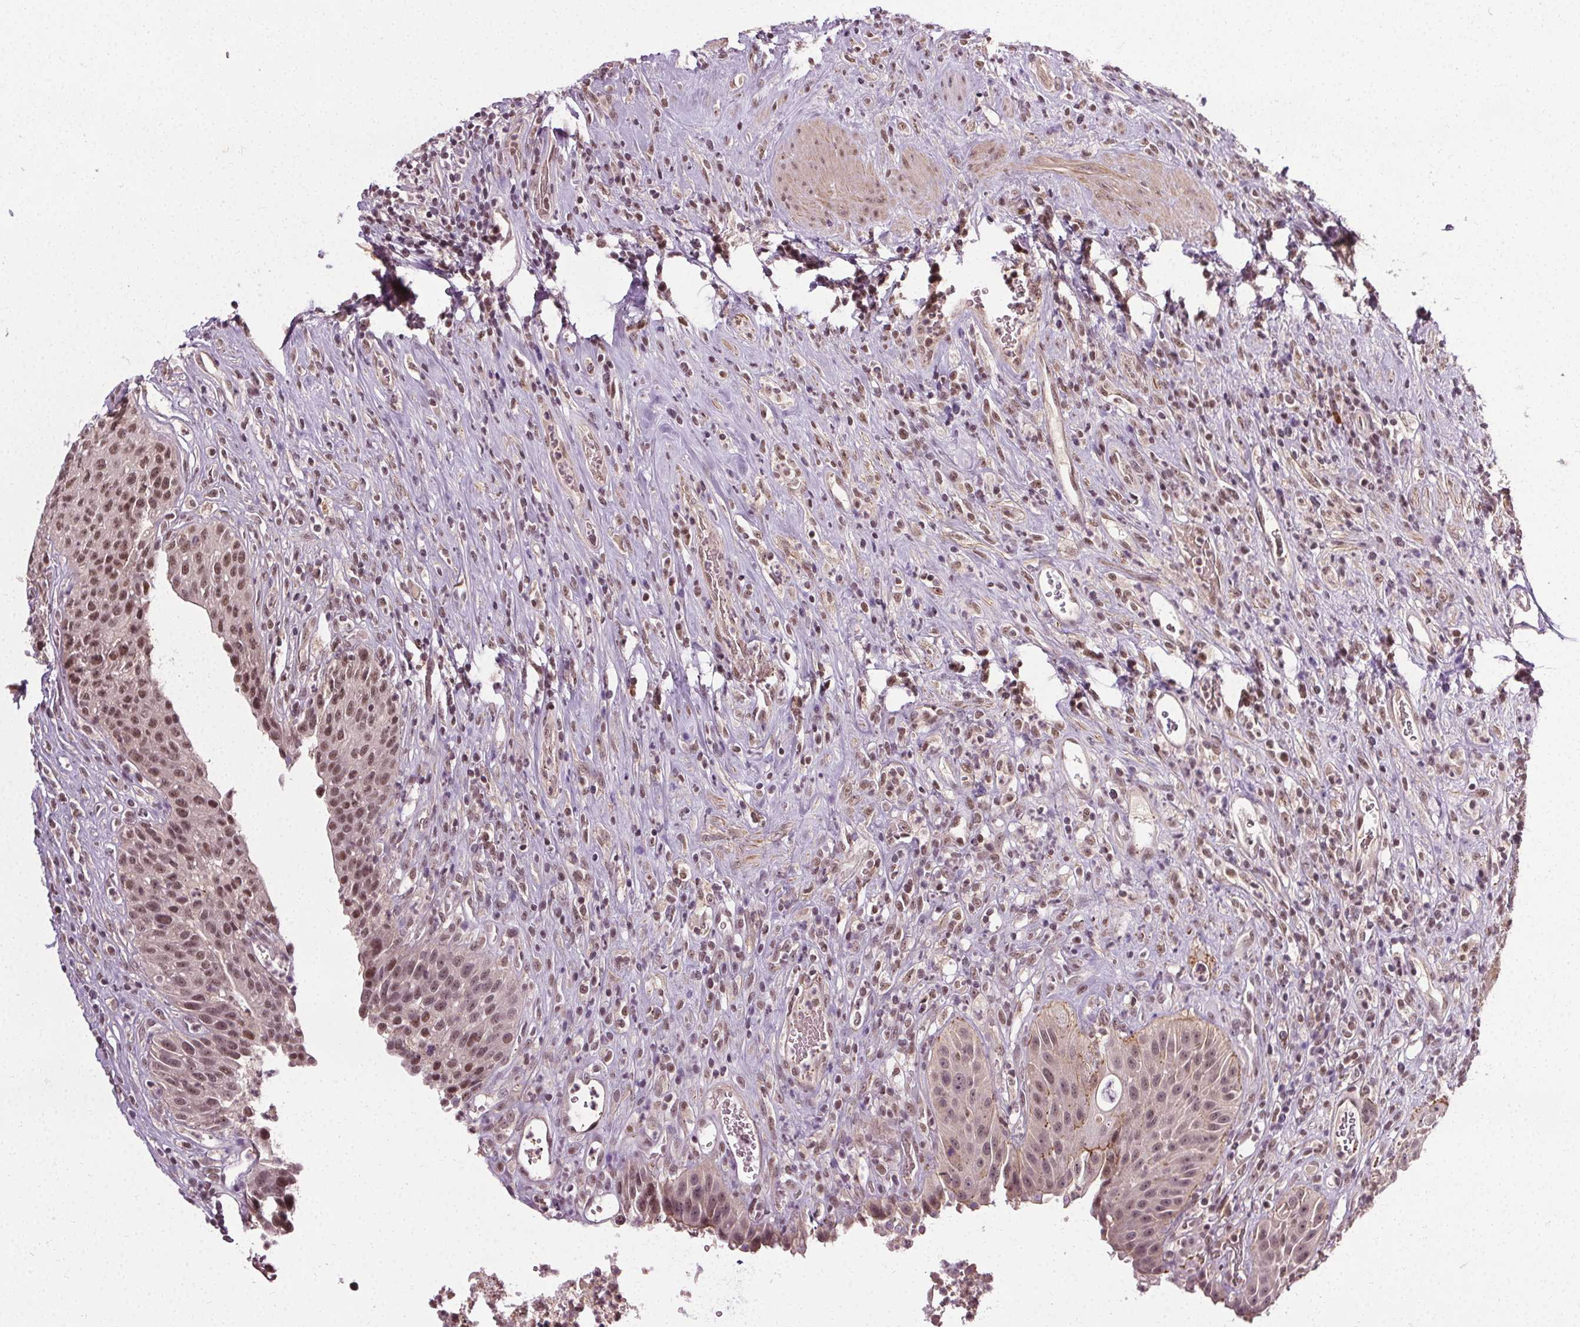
{"staining": {"intensity": "moderate", "quantity": ">75%", "location": "nuclear"}, "tissue": "urinary bladder", "cell_type": "Urothelial cells", "image_type": "normal", "snomed": [{"axis": "morphology", "description": "Normal tissue, NOS"}, {"axis": "topography", "description": "Urinary bladder"}], "caption": "About >75% of urothelial cells in unremarkable human urinary bladder display moderate nuclear protein staining as visualized by brown immunohistochemical staining.", "gene": "MED6", "patient": {"sex": "female", "age": 56}}